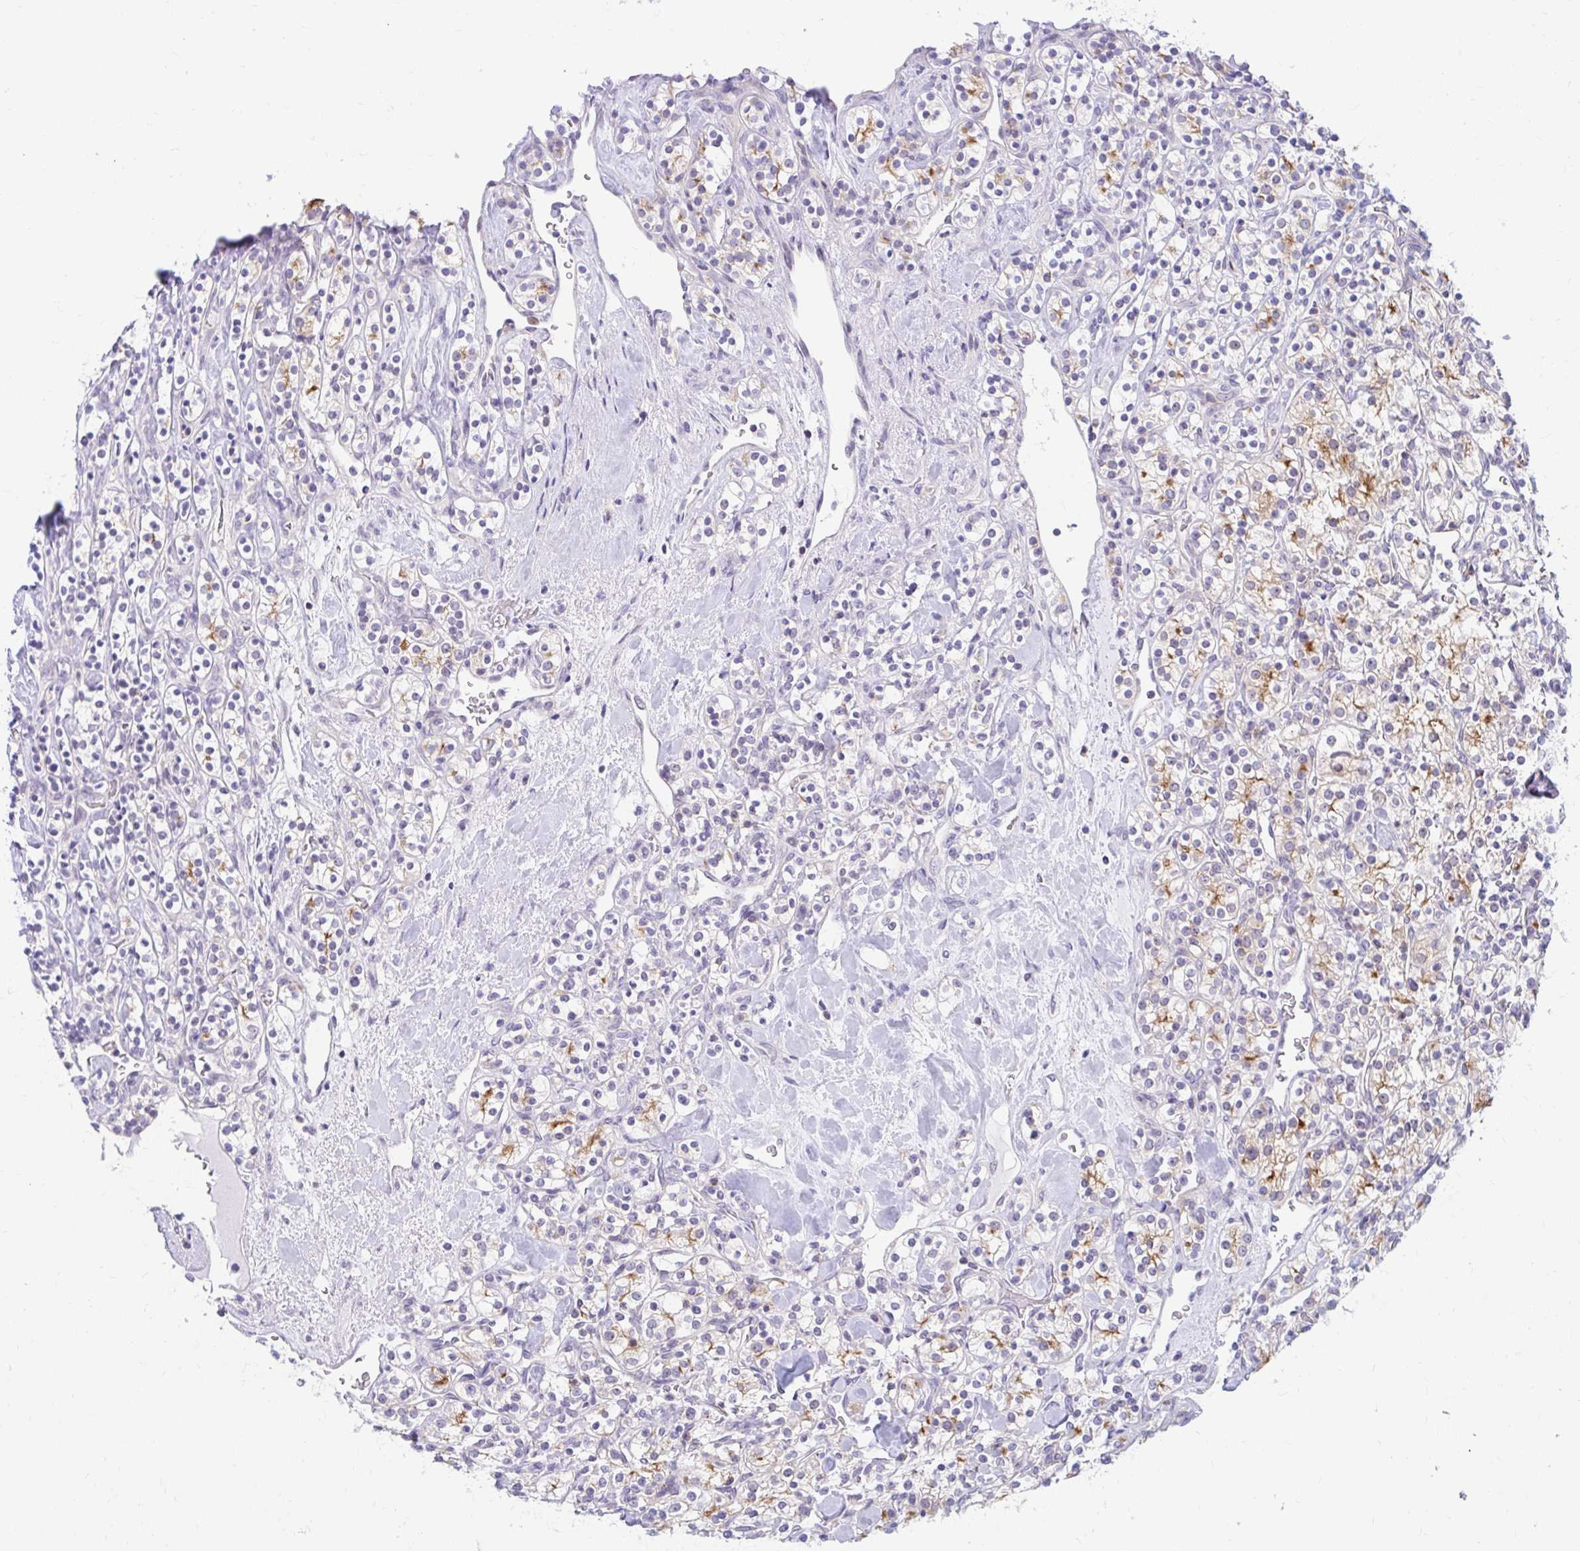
{"staining": {"intensity": "moderate", "quantity": "<25%", "location": "cytoplasmic/membranous"}, "tissue": "renal cancer", "cell_type": "Tumor cells", "image_type": "cancer", "snomed": [{"axis": "morphology", "description": "Adenocarcinoma, NOS"}, {"axis": "topography", "description": "Kidney"}], "caption": "Immunohistochemistry (IHC) histopathology image of renal cancer (adenocarcinoma) stained for a protein (brown), which demonstrates low levels of moderate cytoplasmic/membranous positivity in approximately <25% of tumor cells.", "gene": "RADIL", "patient": {"sex": "male", "age": 77}}